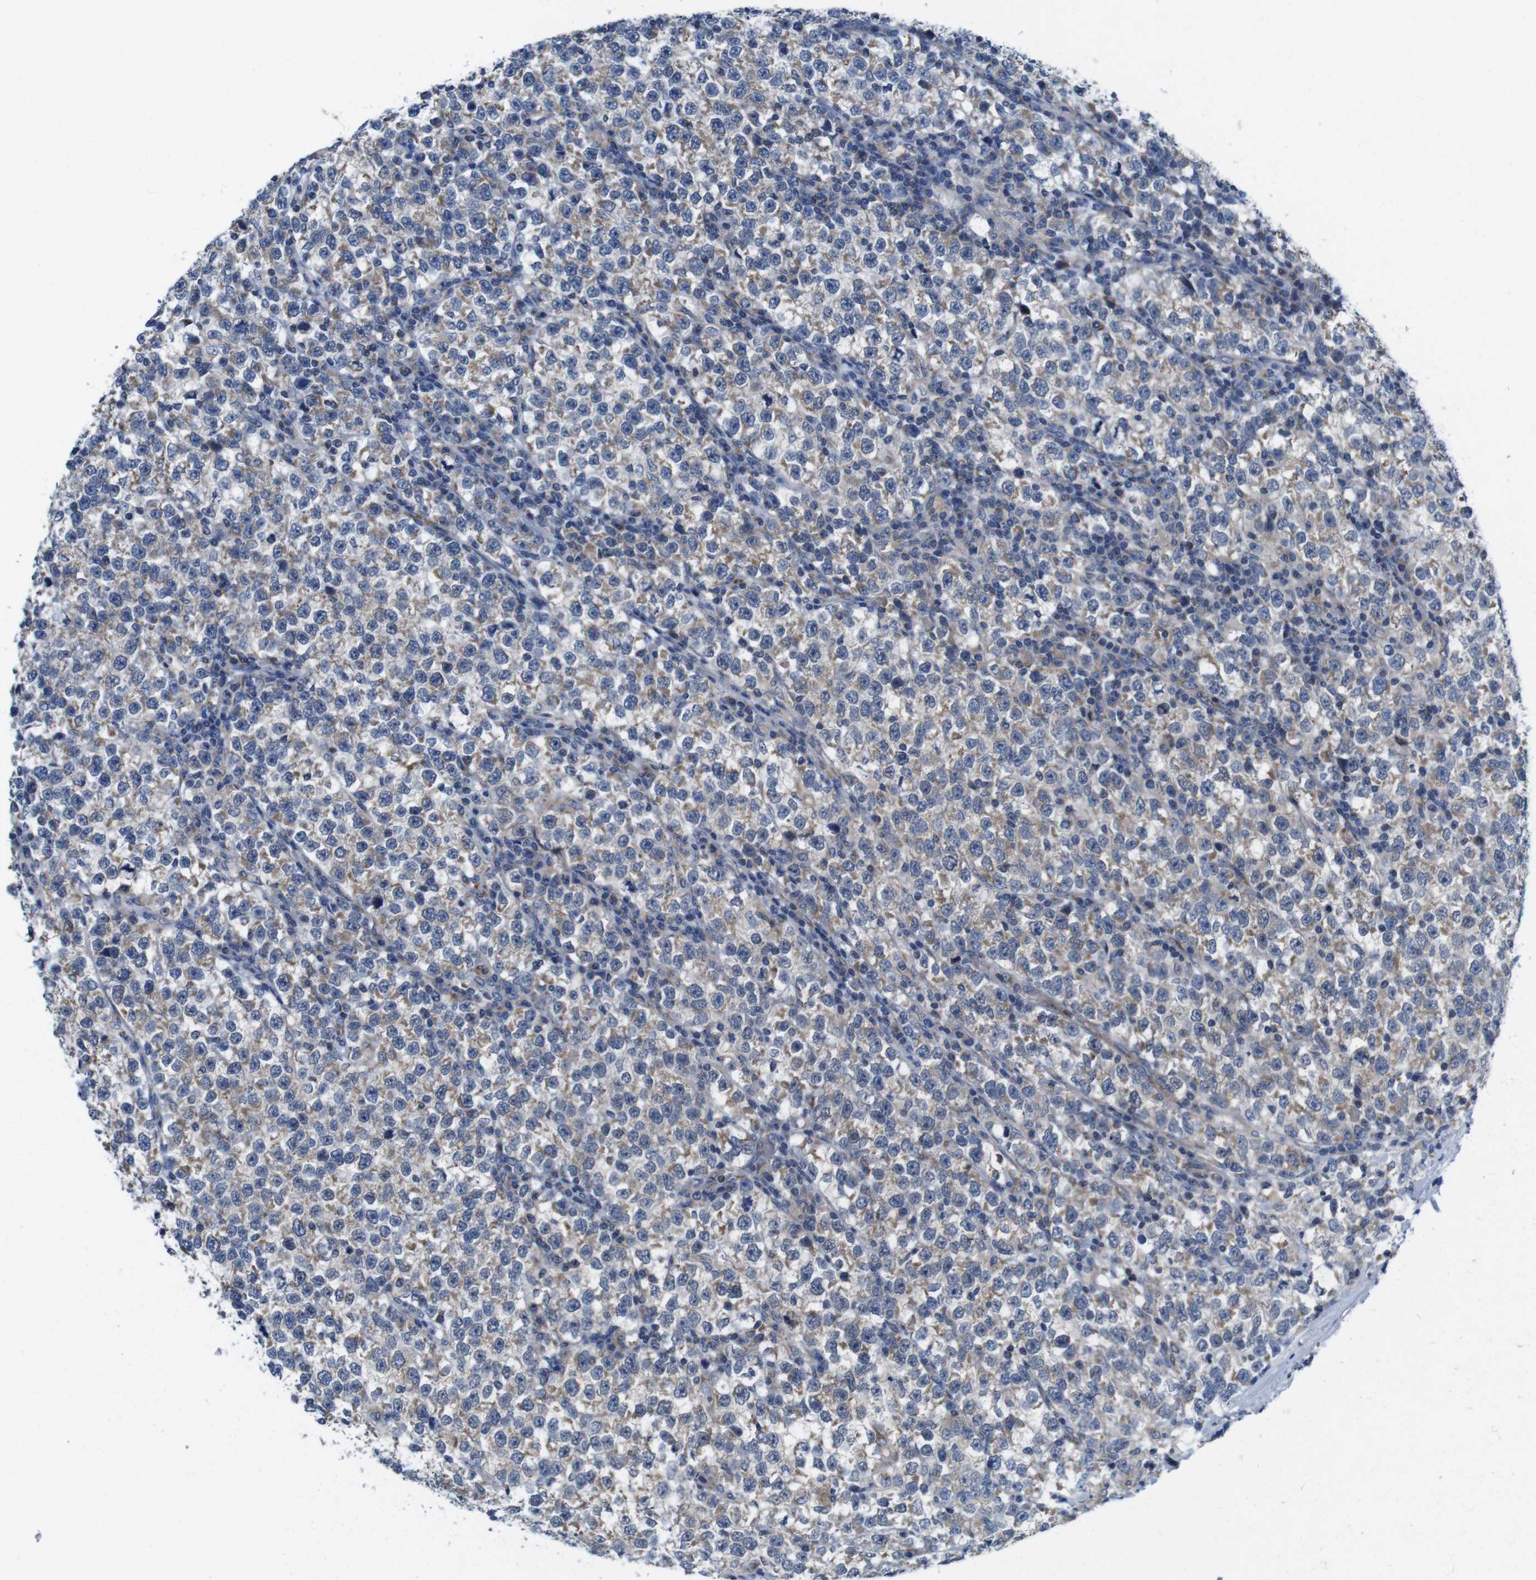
{"staining": {"intensity": "moderate", "quantity": ">75%", "location": "cytoplasmic/membranous"}, "tissue": "testis cancer", "cell_type": "Tumor cells", "image_type": "cancer", "snomed": [{"axis": "morphology", "description": "Normal tissue, NOS"}, {"axis": "morphology", "description": "Seminoma, NOS"}, {"axis": "topography", "description": "Testis"}], "caption": "Tumor cells display moderate cytoplasmic/membranous positivity in about >75% of cells in testis seminoma.", "gene": "EFCAB14", "patient": {"sex": "male", "age": 43}}